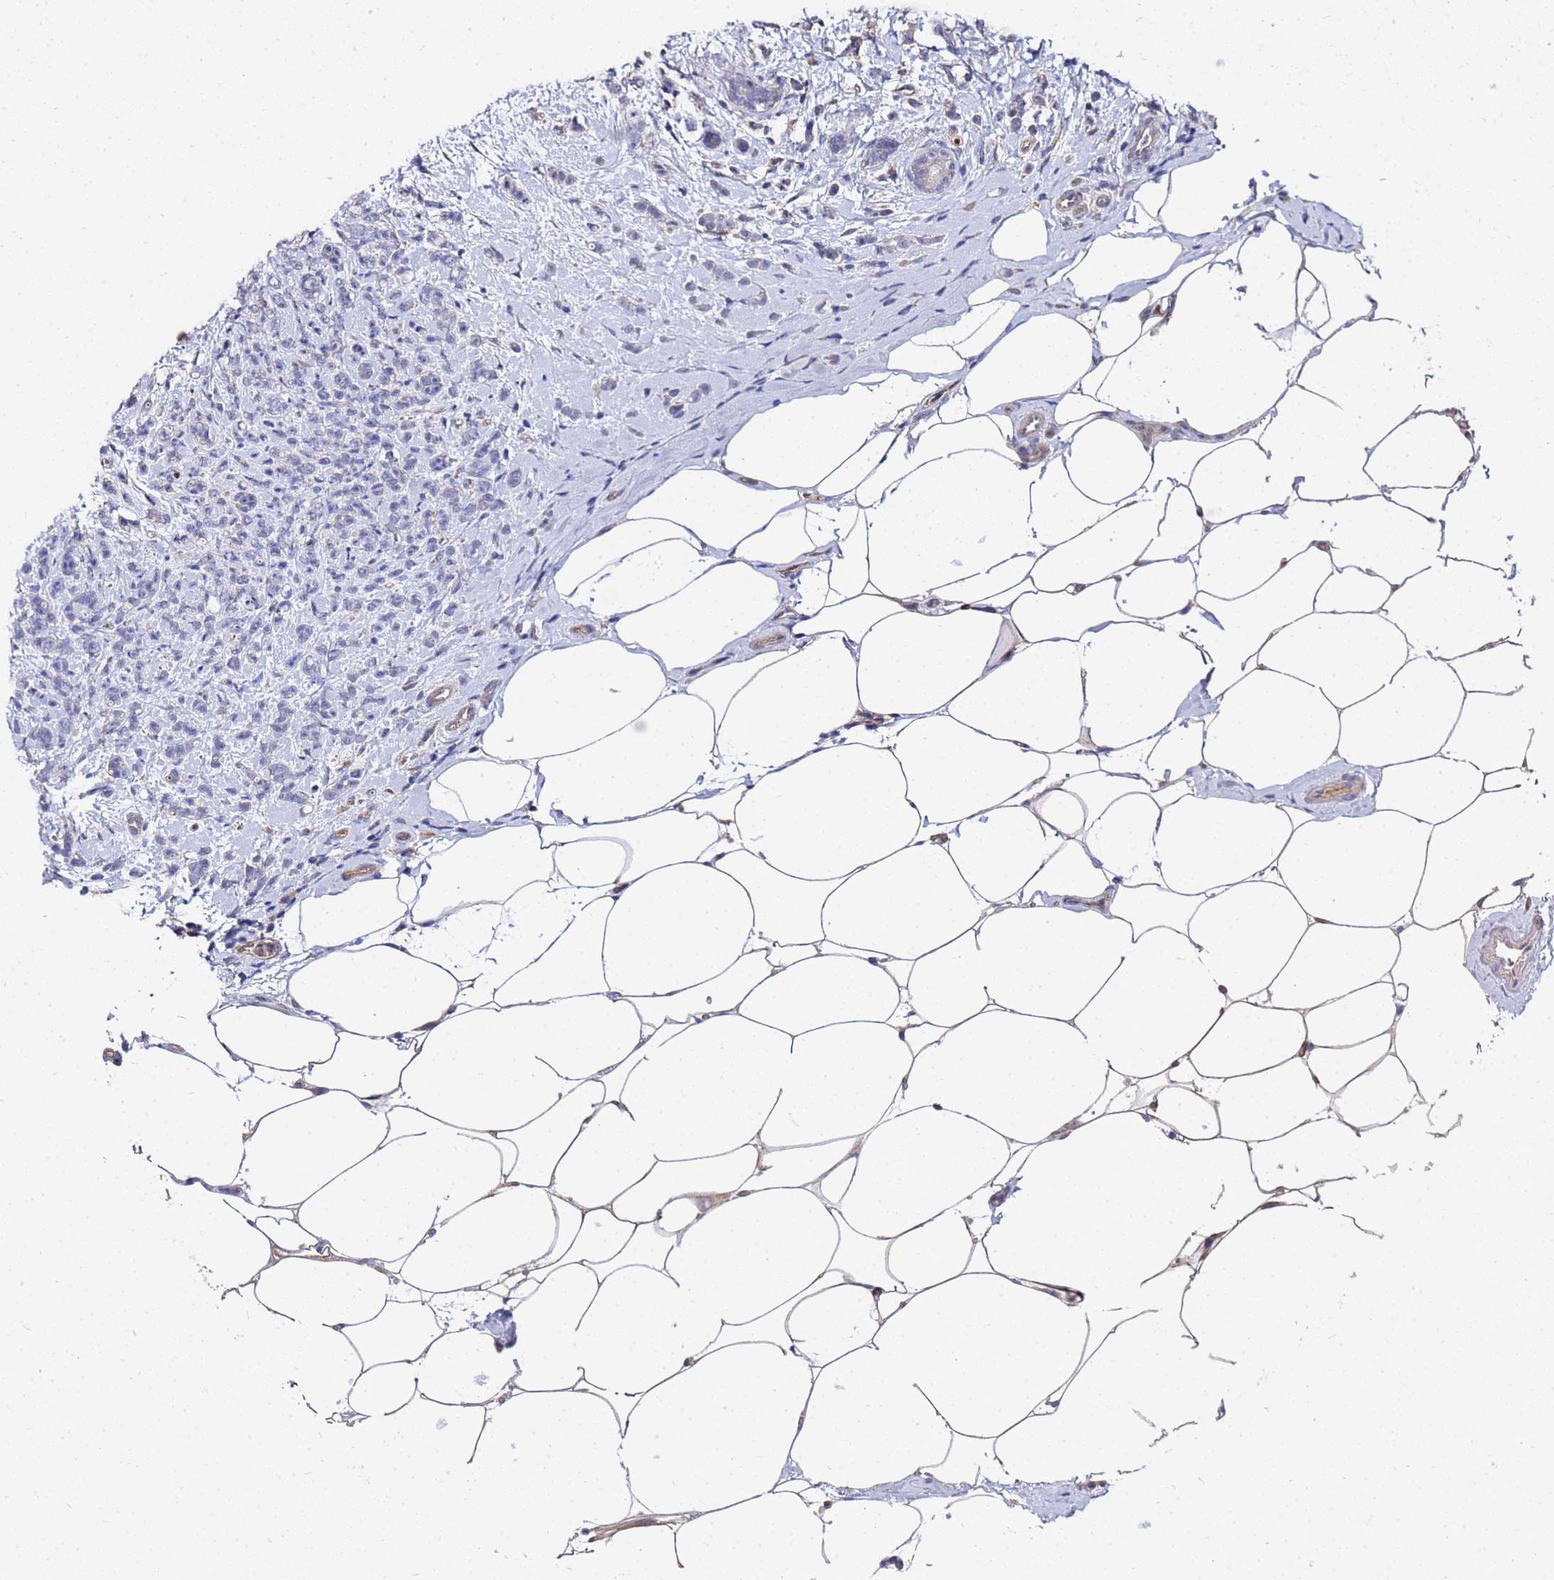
{"staining": {"intensity": "negative", "quantity": "none", "location": "none"}, "tissue": "breast cancer", "cell_type": "Tumor cells", "image_type": "cancer", "snomed": [{"axis": "morphology", "description": "Lobular carcinoma"}, {"axis": "topography", "description": "Breast"}], "caption": "High magnification brightfield microscopy of breast lobular carcinoma stained with DAB (brown) and counterstained with hematoxylin (blue): tumor cells show no significant positivity.", "gene": "TCP10L", "patient": {"sex": "female", "age": 58}}